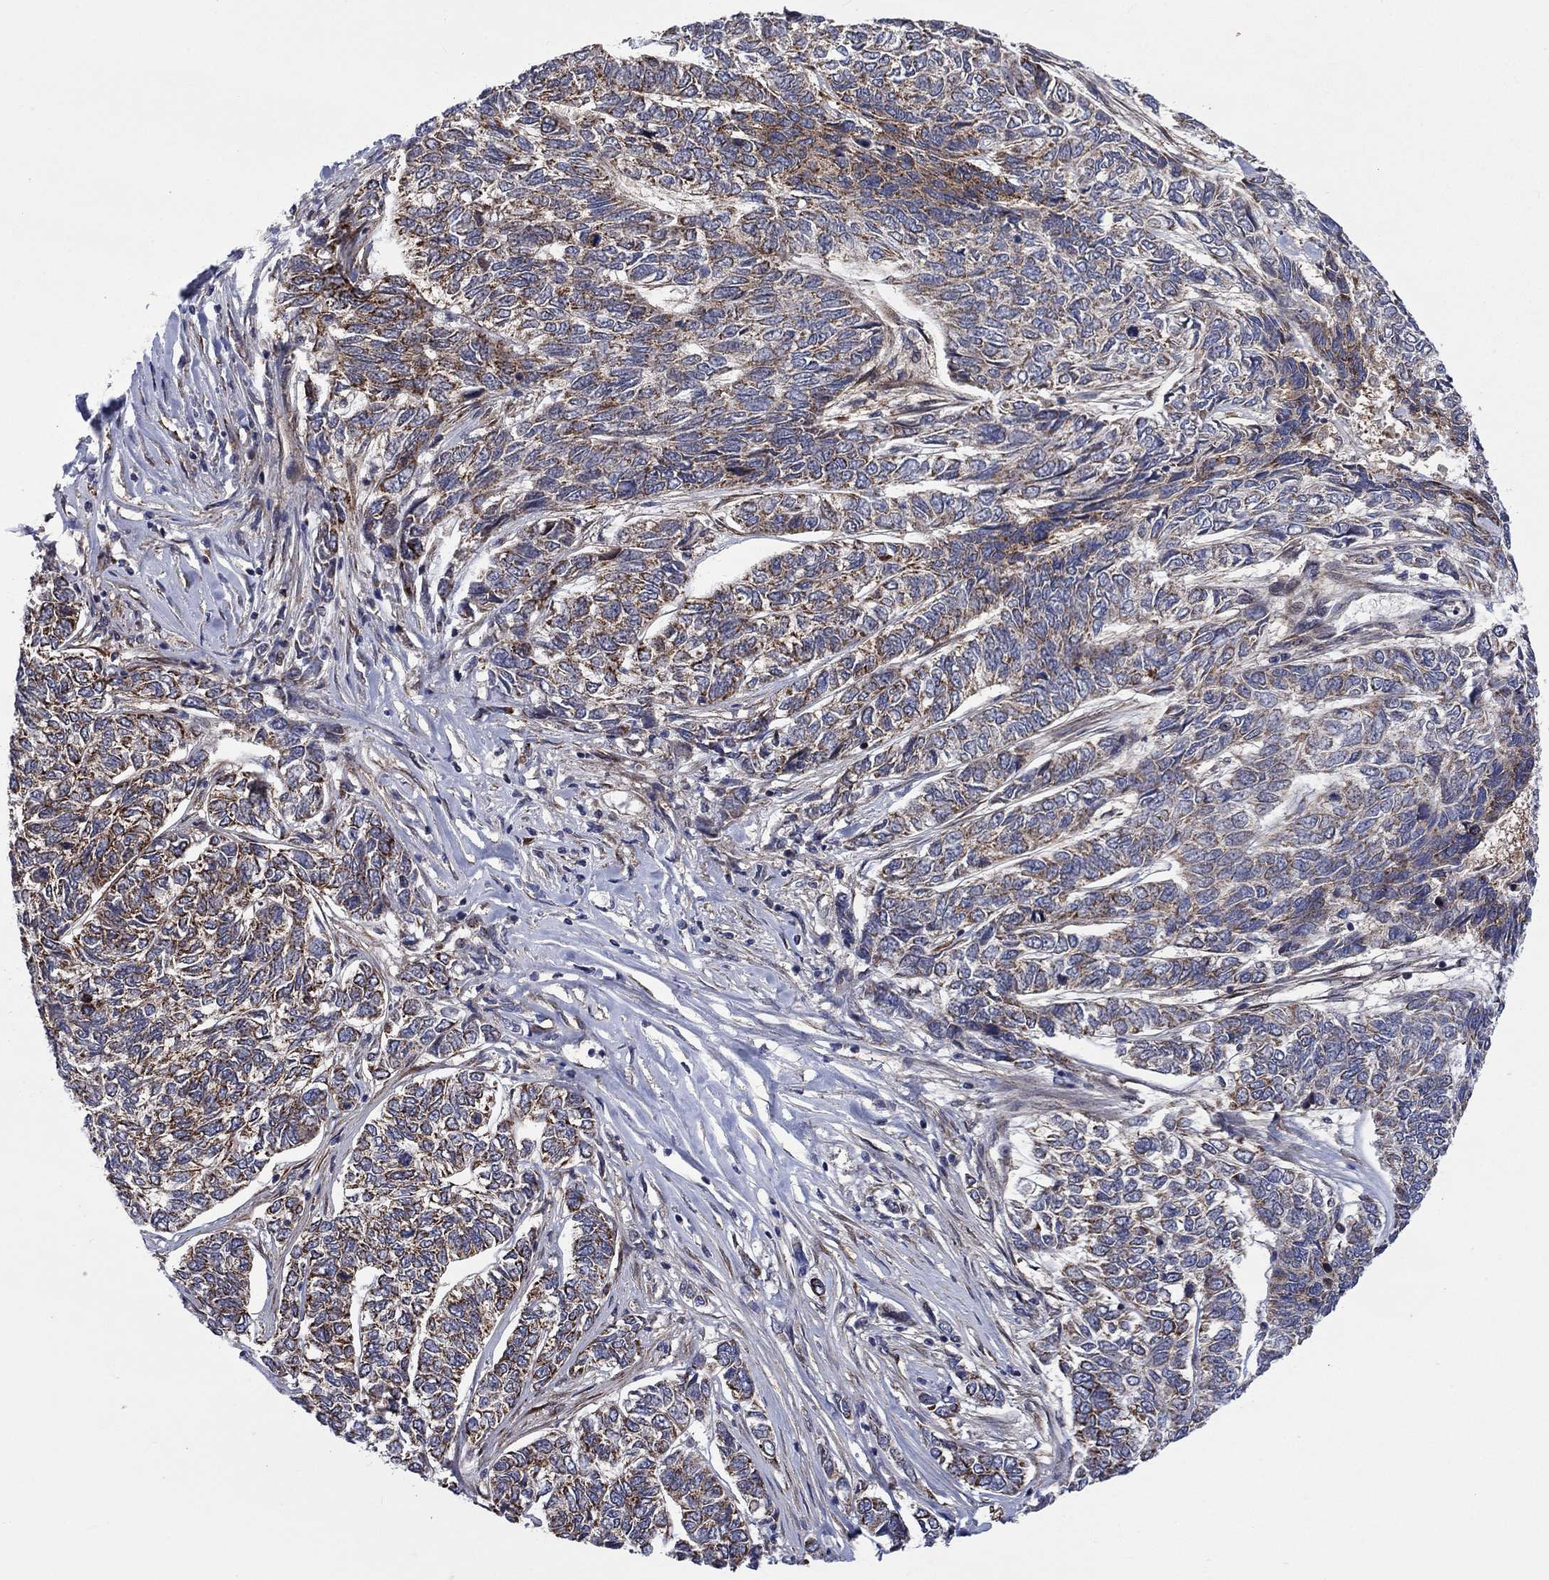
{"staining": {"intensity": "moderate", "quantity": "25%-75%", "location": "cytoplasmic/membranous"}, "tissue": "skin cancer", "cell_type": "Tumor cells", "image_type": "cancer", "snomed": [{"axis": "morphology", "description": "Basal cell carcinoma"}, {"axis": "topography", "description": "Skin"}], "caption": "Brown immunohistochemical staining in basal cell carcinoma (skin) shows moderate cytoplasmic/membranous staining in approximately 25%-75% of tumor cells.", "gene": "SLC35F2", "patient": {"sex": "female", "age": 65}}